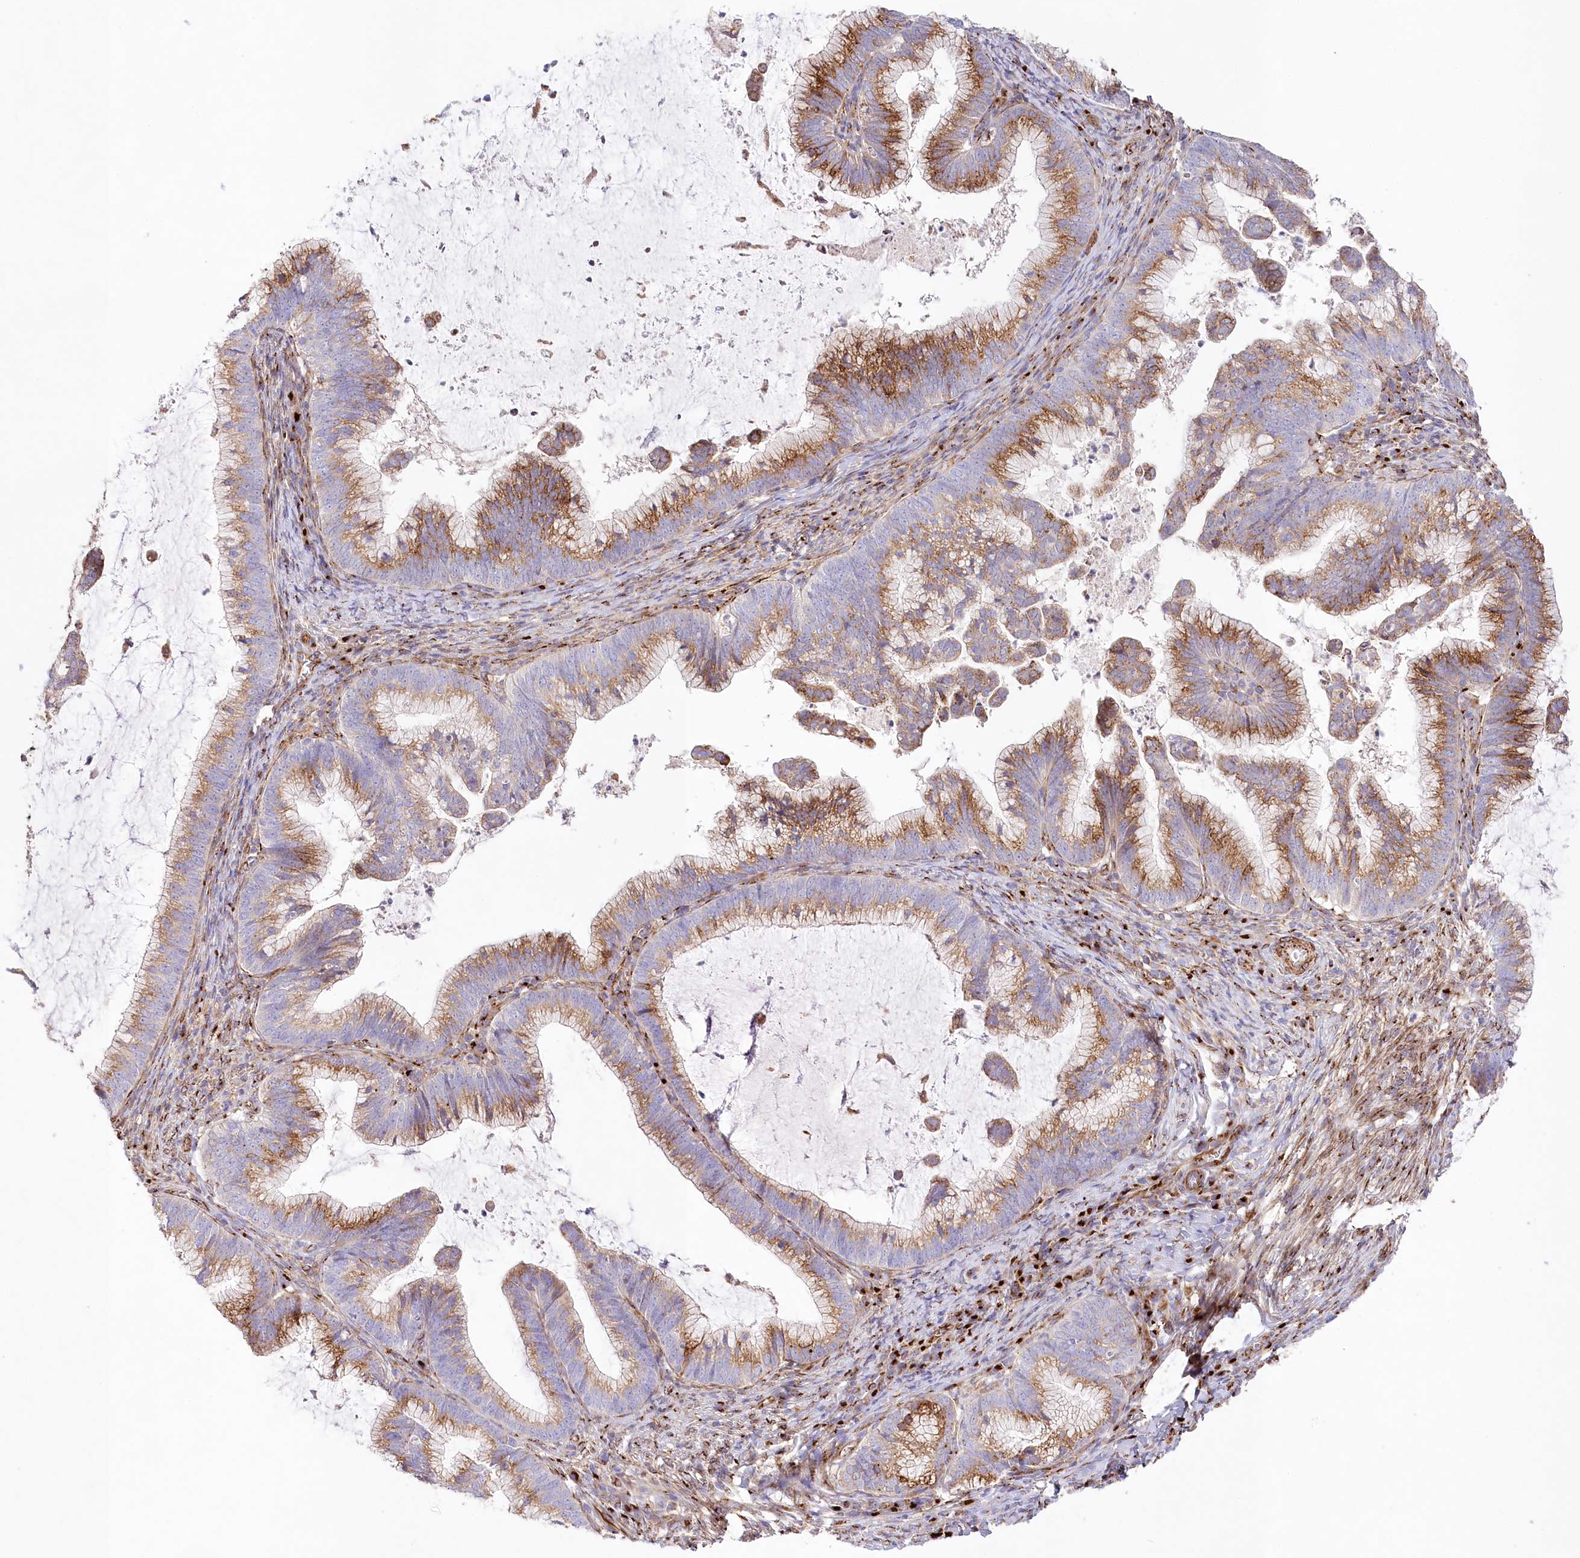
{"staining": {"intensity": "moderate", "quantity": ">75%", "location": "cytoplasmic/membranous"}, "tissue": "cervical cancer", "cell_type": "Tumor cells", "image_type": "cancer", "snomed": [{"axis": "morphology", "description": "Adenocarcinoma, NOS"}, {"axis": "topography", "description": "Cervix"}], "caption": "Human cervical cancer (adenocarcinoma) stained with a brown dye reveals moderate cytoplasmic/membranous positive staining in about >75% of tumor cells.", "gene": "ABRAXAS2", "patient": {"sex": "female", "age": 36}}